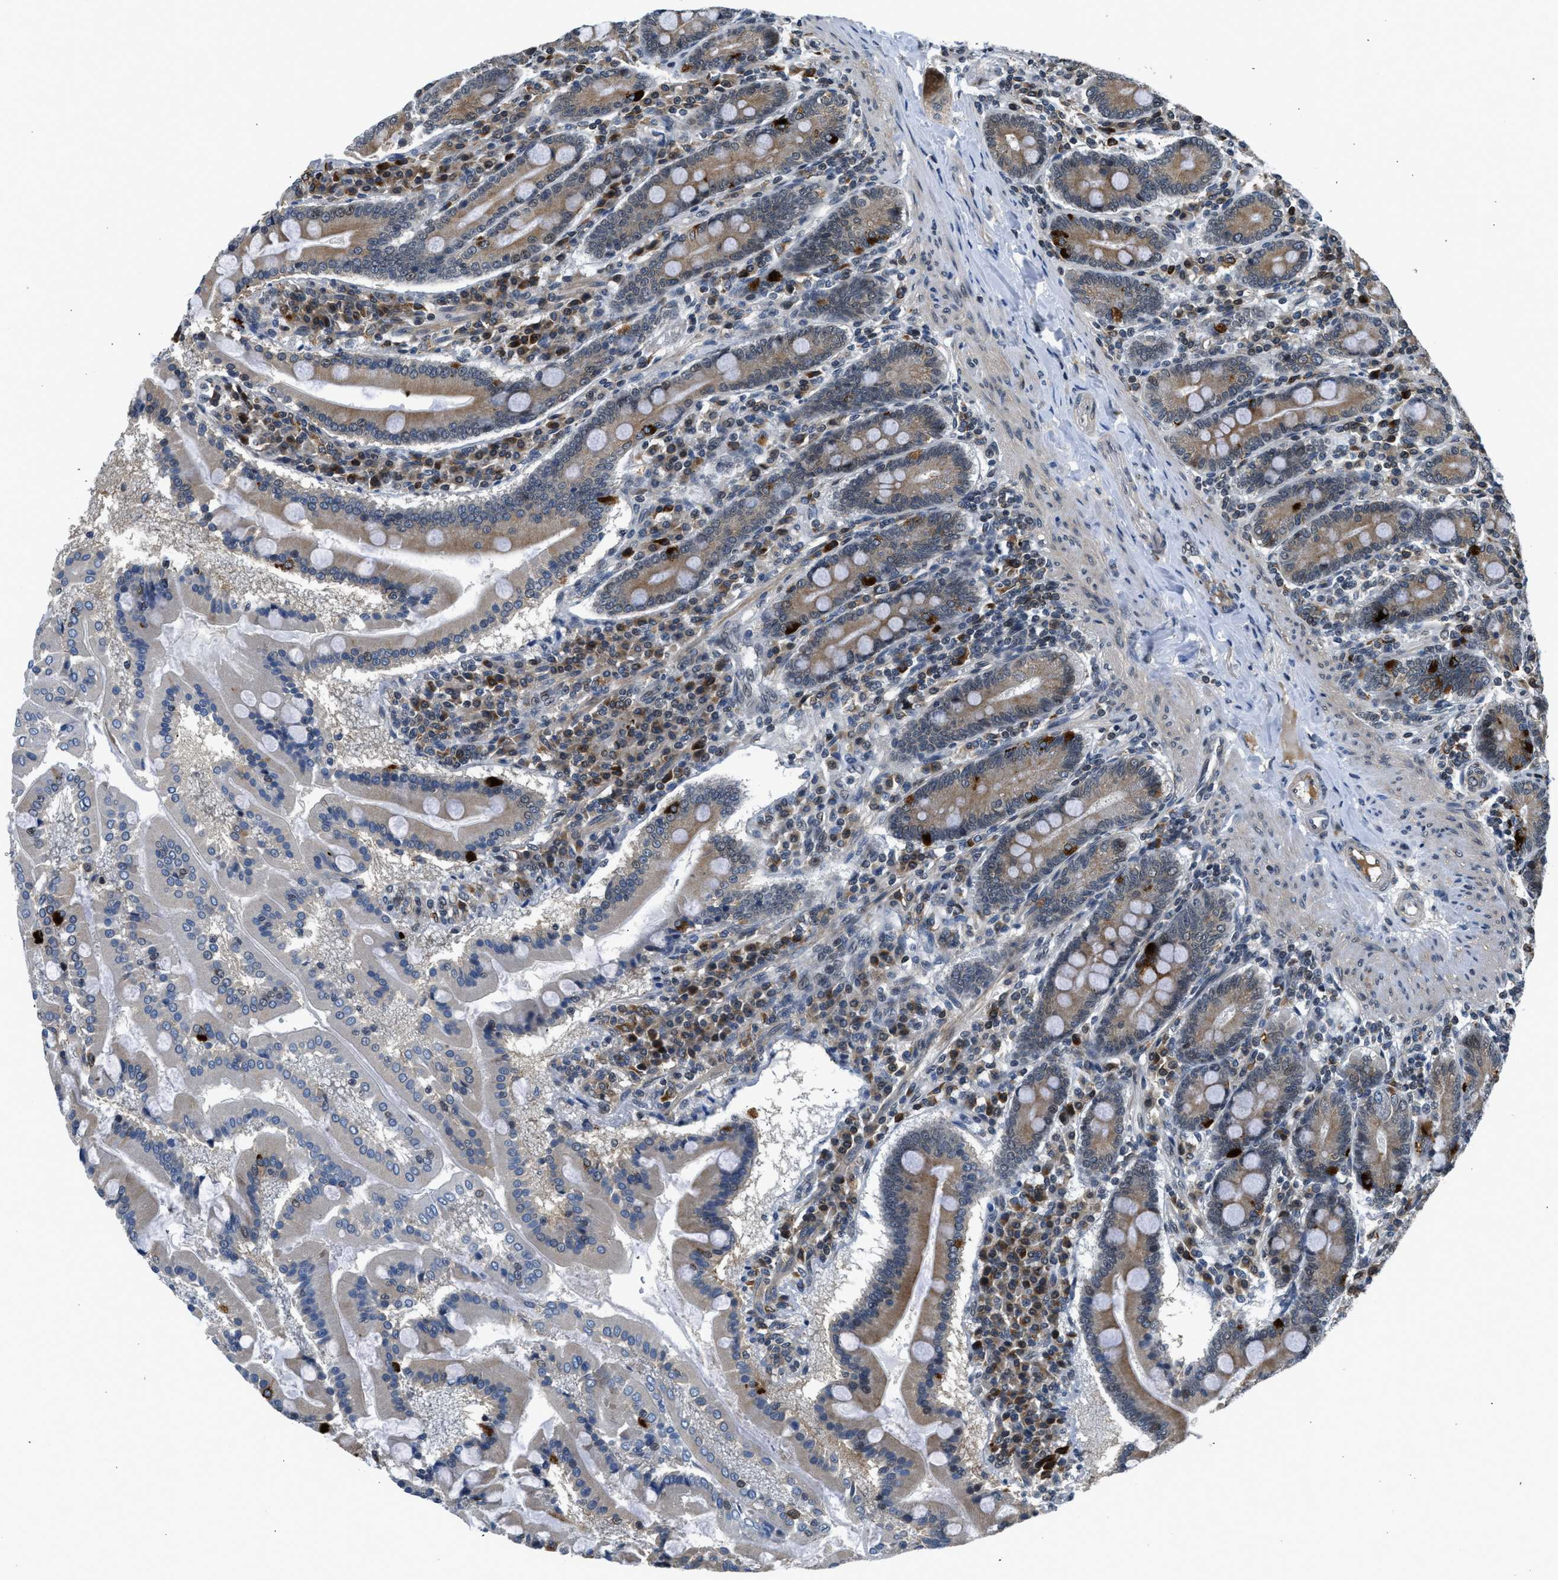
{"staining": {"intensity": "moderate", "quantity": ">75%", "location": "cytoplasmic/membranous"}, "tissue": "duodenum", "cell_type": "Glandular cells", "image_type": "normal", "snomed": [{"axis": "morphology", "description": "Normal tissue, NOS"}, {"axis": "topography", "description": "Duodenum"}], "caption": "Immunohistochemical staining of unremarkable duodenum displays medium levels of moderate cytoplasmic/membranous expression in approximately >75% of glandular cells.", "gene": "RETREG3", "patient": {"sex": "male", "age": 50}}